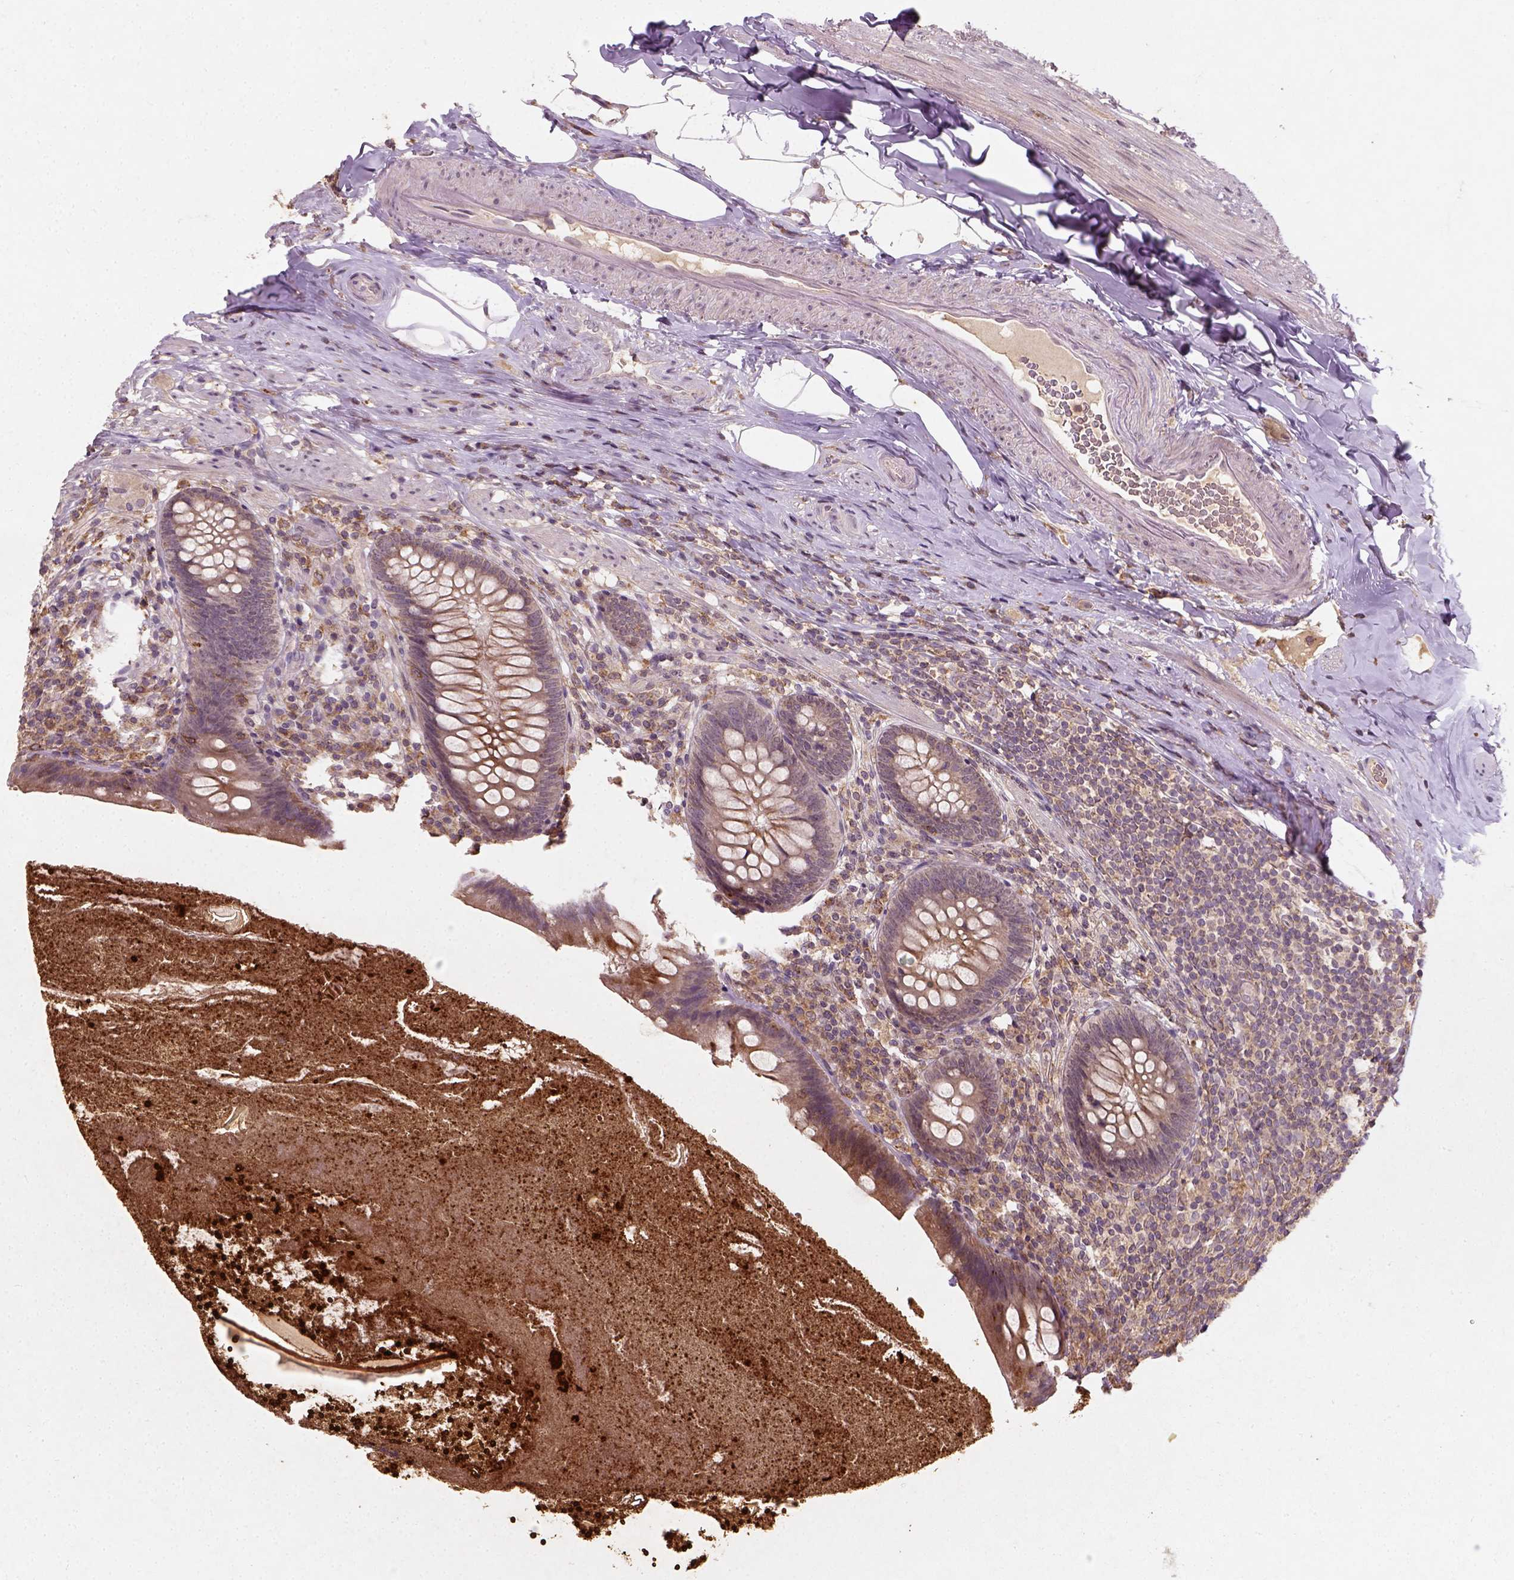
{"staining": {"intensity": "weak", "quantity": ">75%", "location": "cytoplasmic/membranous"}, "tissue": "appendix", "cell_type": "Glandular cells", "image_type": "normal", "snomed": [{"axis": "morphology", "description": "Normal tissue, NOS"}, {"axis": "topography", "description": "Appendix"}], "caption": "The micrograph displays staining of unremarkable appendix, revealing weak cytoplasmic/membranous protein staining (brown color) within glandular cells.", "gene": "CAMKK1", "patient": {"sex": "male", "age": 47}}